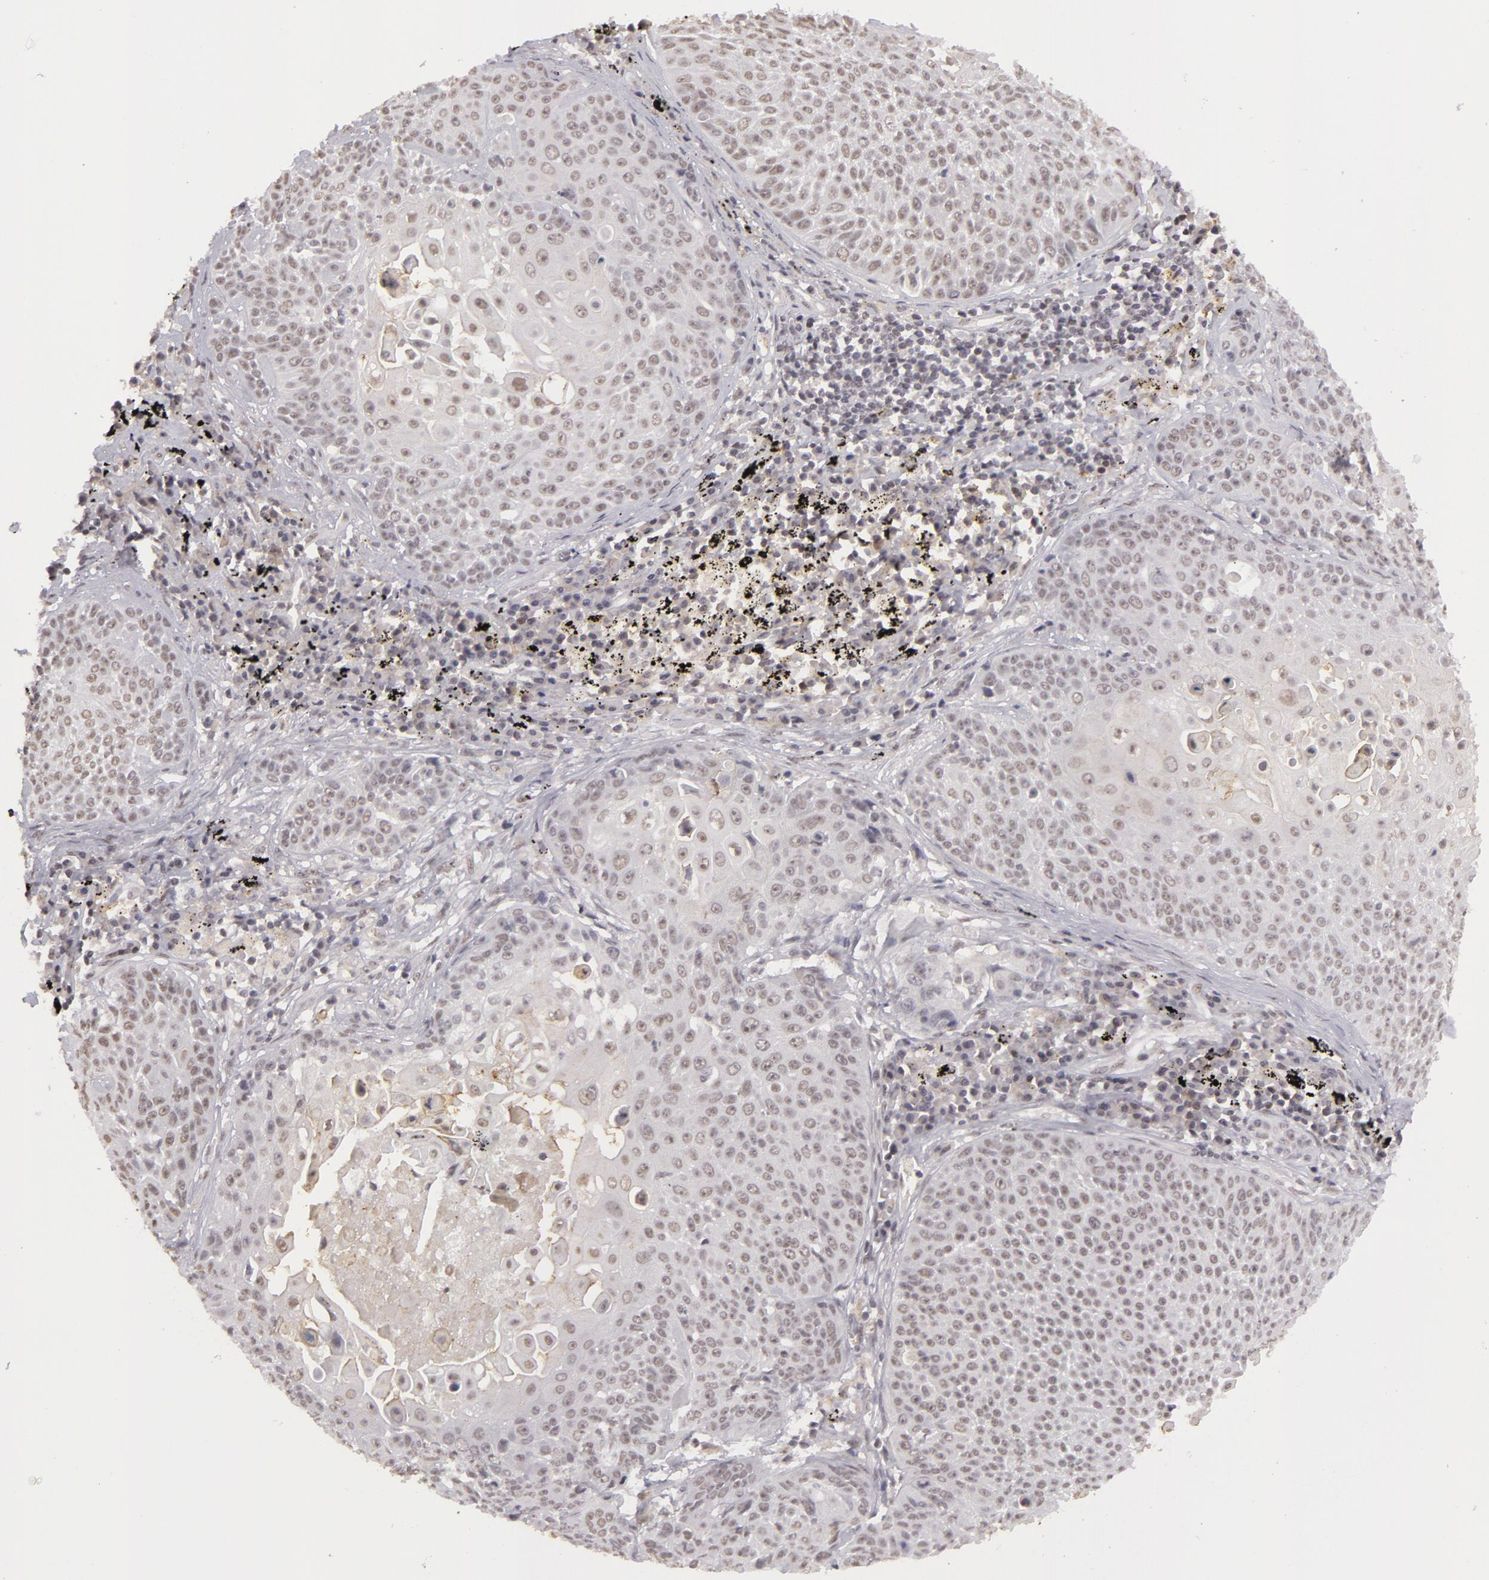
{"staining": {"intensity": "weak", "quantity": "<25%", "location": "nuclear"}, "tissue": "lung cancer", "cell_type": "Tumor cells", "image_type": "cancer", "snomed": [{"axis": "morphology", "description": "Adenocarcinoma, NOS"}, {"axis": "topography", "description": "Lung"}], "caption": "Micrograph shows no significant protein staining in tumor cells of lung cancer (adenocarcinoma).", "gene": "RRP7A", "patient": {"sex": "male", "age": 60}}